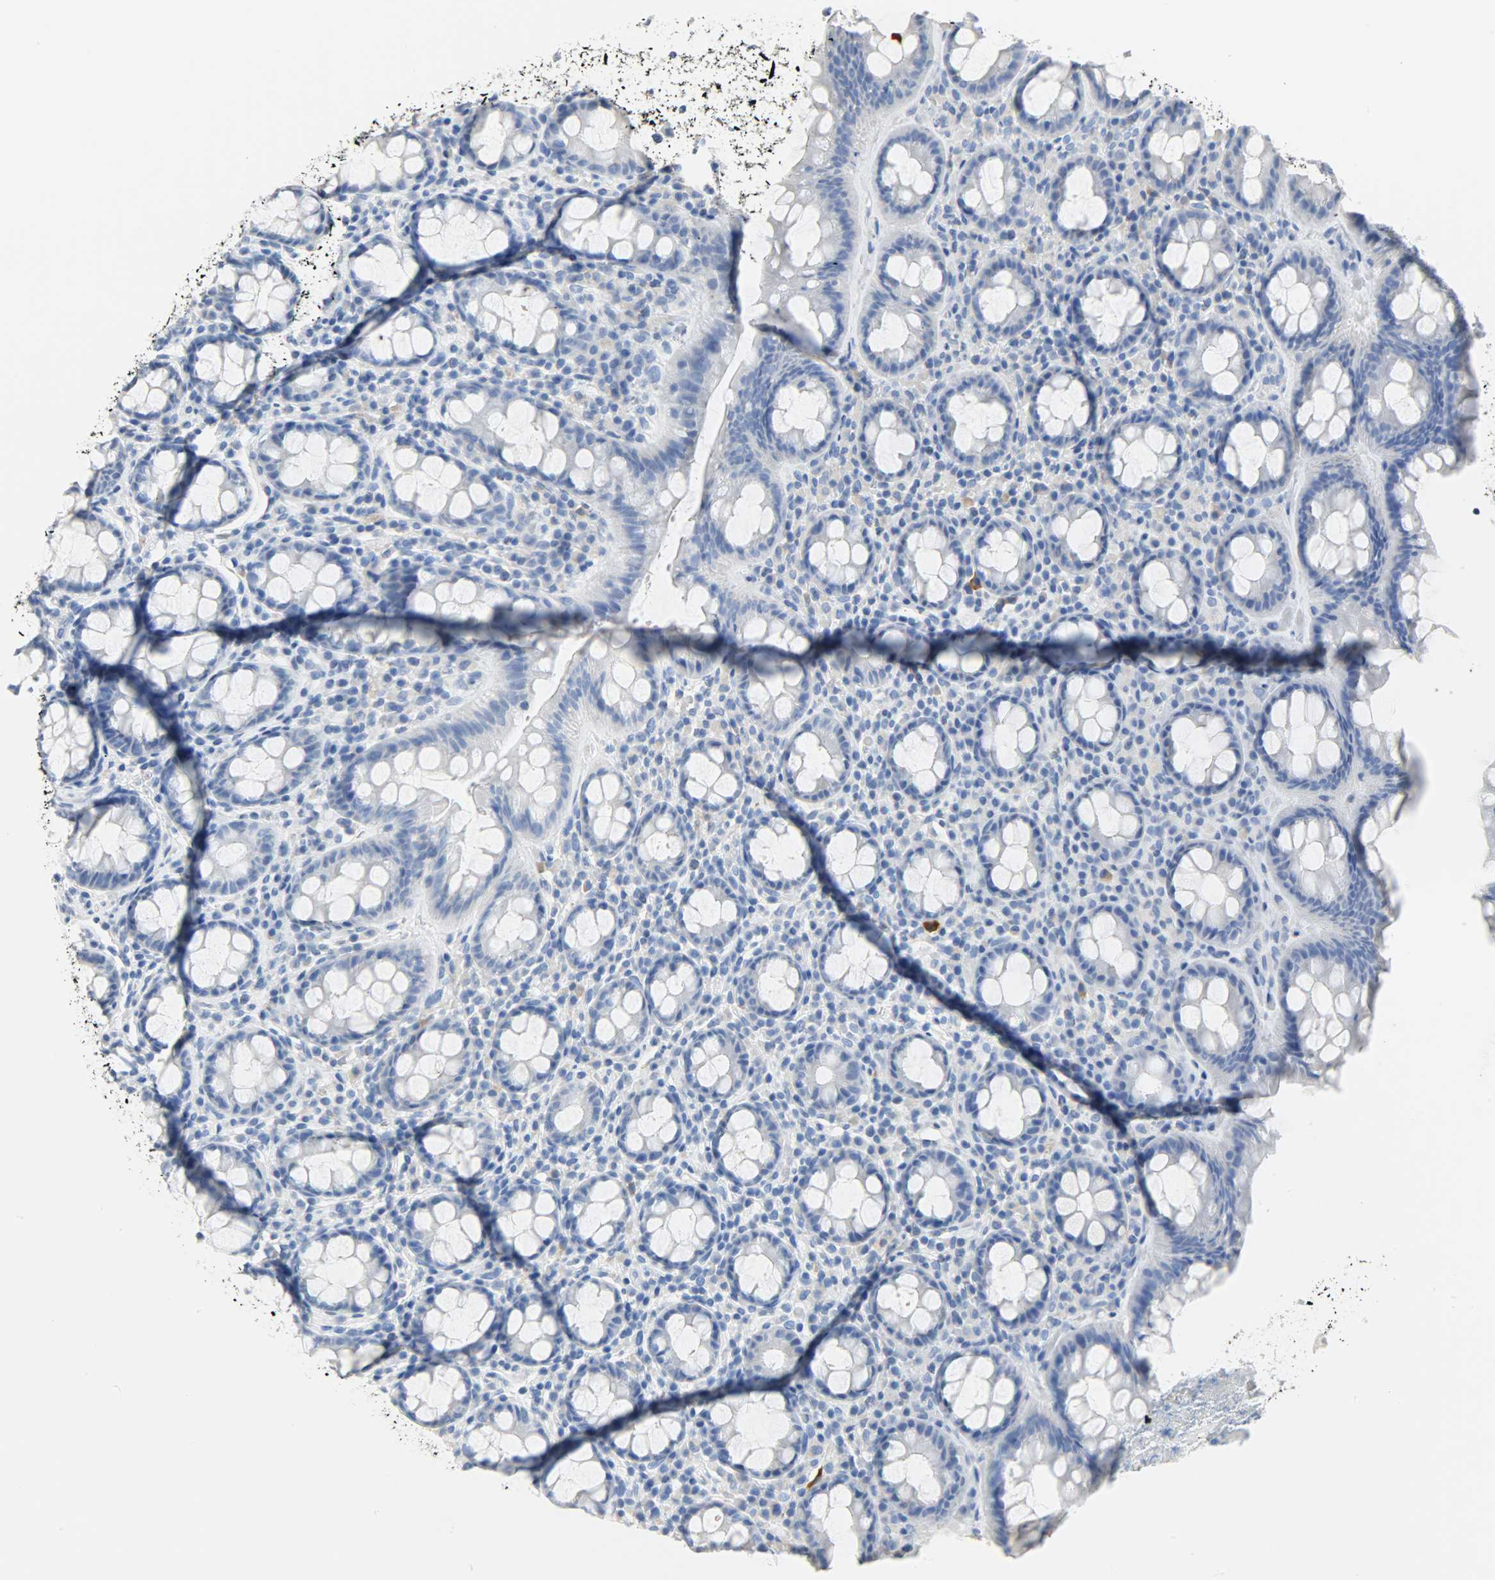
{"staining": {"intensity": "negative", "quantity": "none", "location": "none"}, "tissue": "rectum", "cell_type": "Glandular cells", "image_type": "normal", "snomed": [{"axis": "morphology", "description": "Normal tissue, NOS"}, {"axis": "topography", "description": "Rectum"}], "caption": "An IHC photomicrograph of unremarkable rectum is shown. There is no staining in glandular cells of rectum.", "gene": "CA3", "patient": {"sex": "male", "age": 92}}